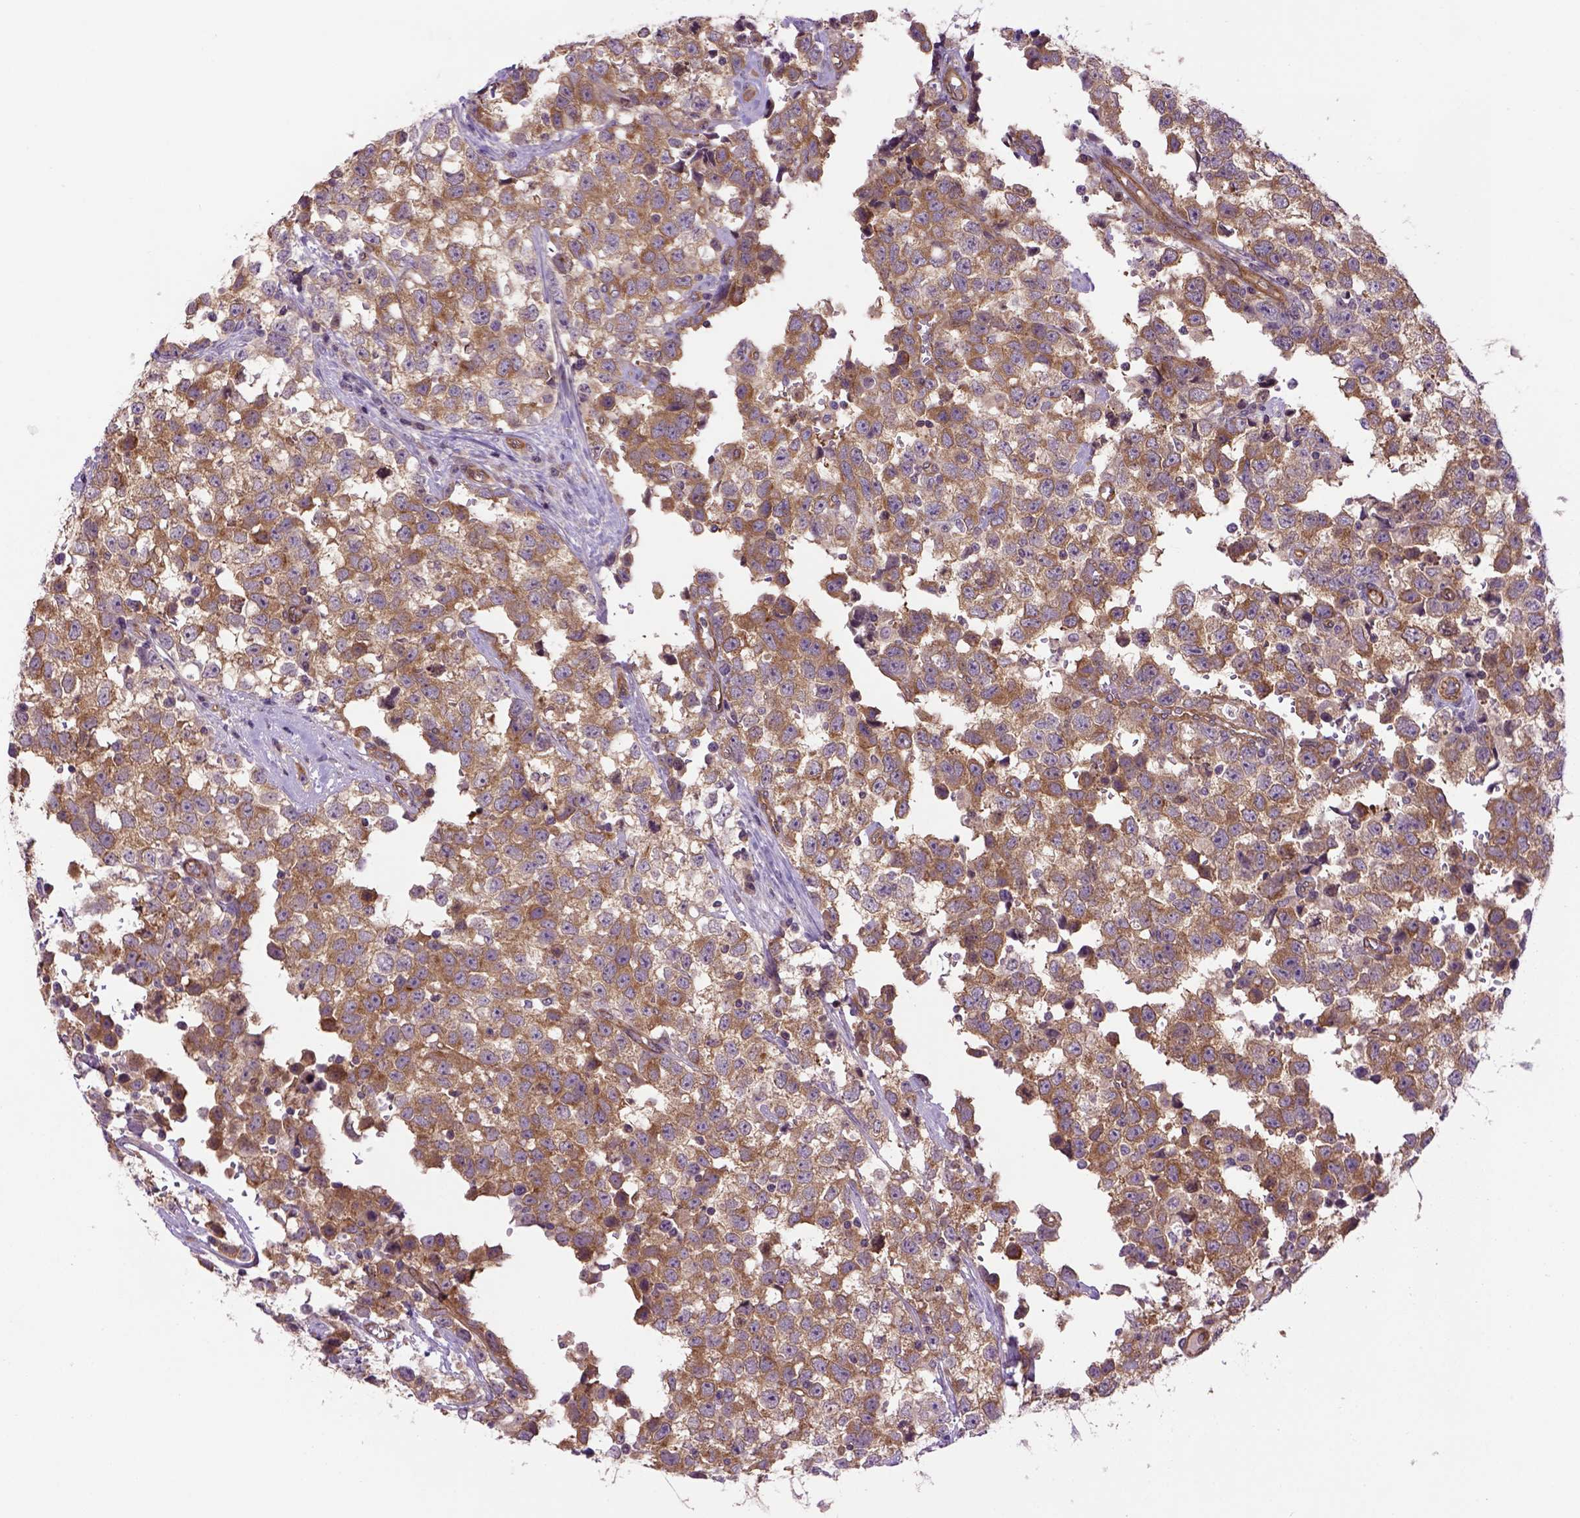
{"staining": {"intensity": "moderate", "quantity": ">75%", "location": "cytoplasmic/membranous"}, "tissue": "testis cancer", "cell_type": "Tumor cells", "image_type": "cancer", "snomed": [{"axis": "morphology", "description": "Seminoma, NOS"}, {"axis": "topography", "description": "Testis"}], "caption": "Immunohistochemistry (IHC) image of human testis cancer stained for a protein (brown), which reveals medium levels of moderate cytoplasmic/membranous positivity in about >75% of tumor cells.", "gene": "CASKIN2", "patient": {"sex": "male", "age": 34}}